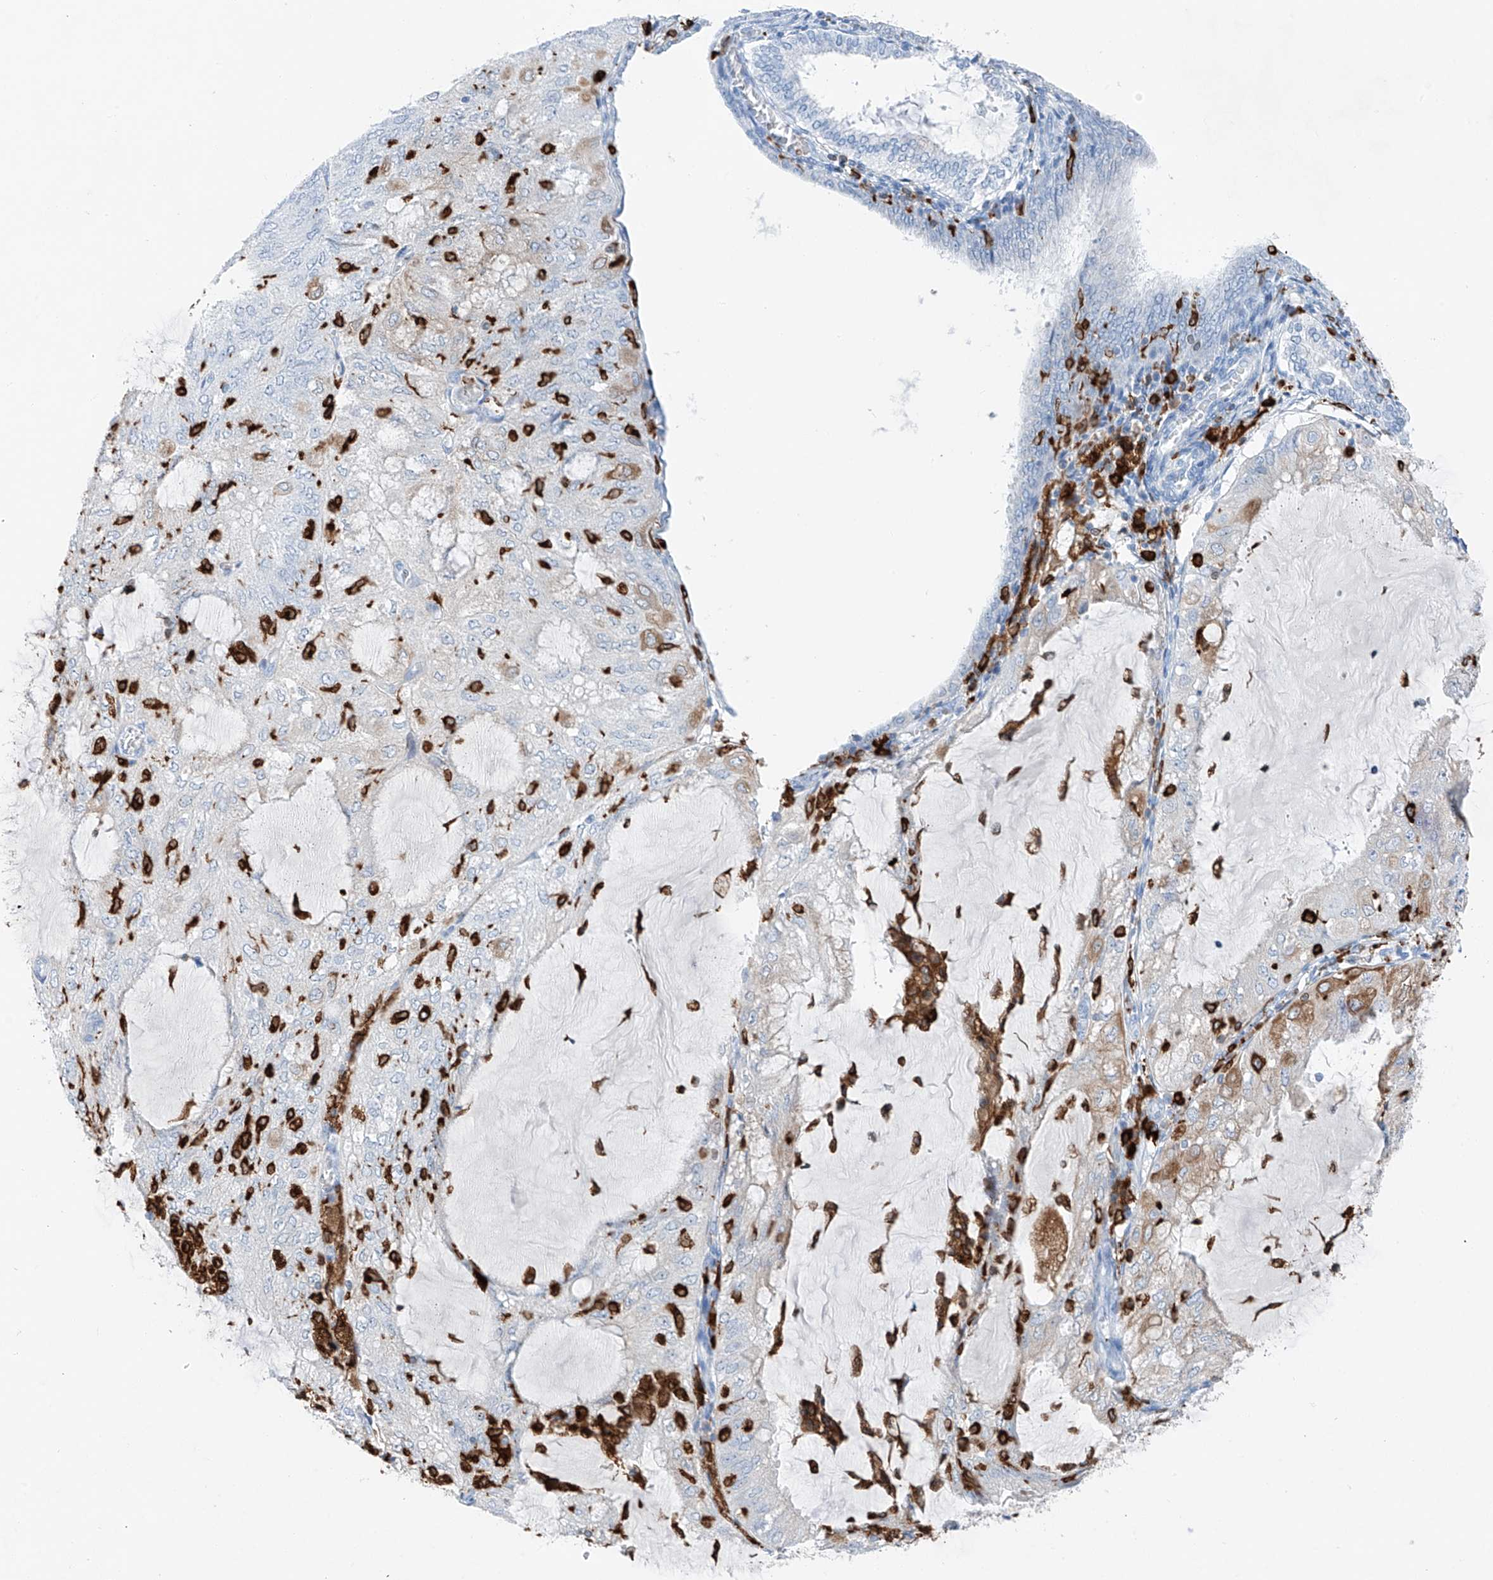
{"staining": {"intensity": "negative", "quantity": "none", "location": "none"}, "tissue": "endometrial cancer", "cell_type": "Tumor cells", "image_type": "cancer", "snomed": [{"axis": "morphology", "description": "Adenocarcinoma, NOS"}, {"axis": "topography", "description": "Endometrium"}], "caption": "There is no significant expression in tumor cells of endometrial adenocarcinoma.", "gene": "TBXAS1", "patient": {"sex": "female", "age": 81}}